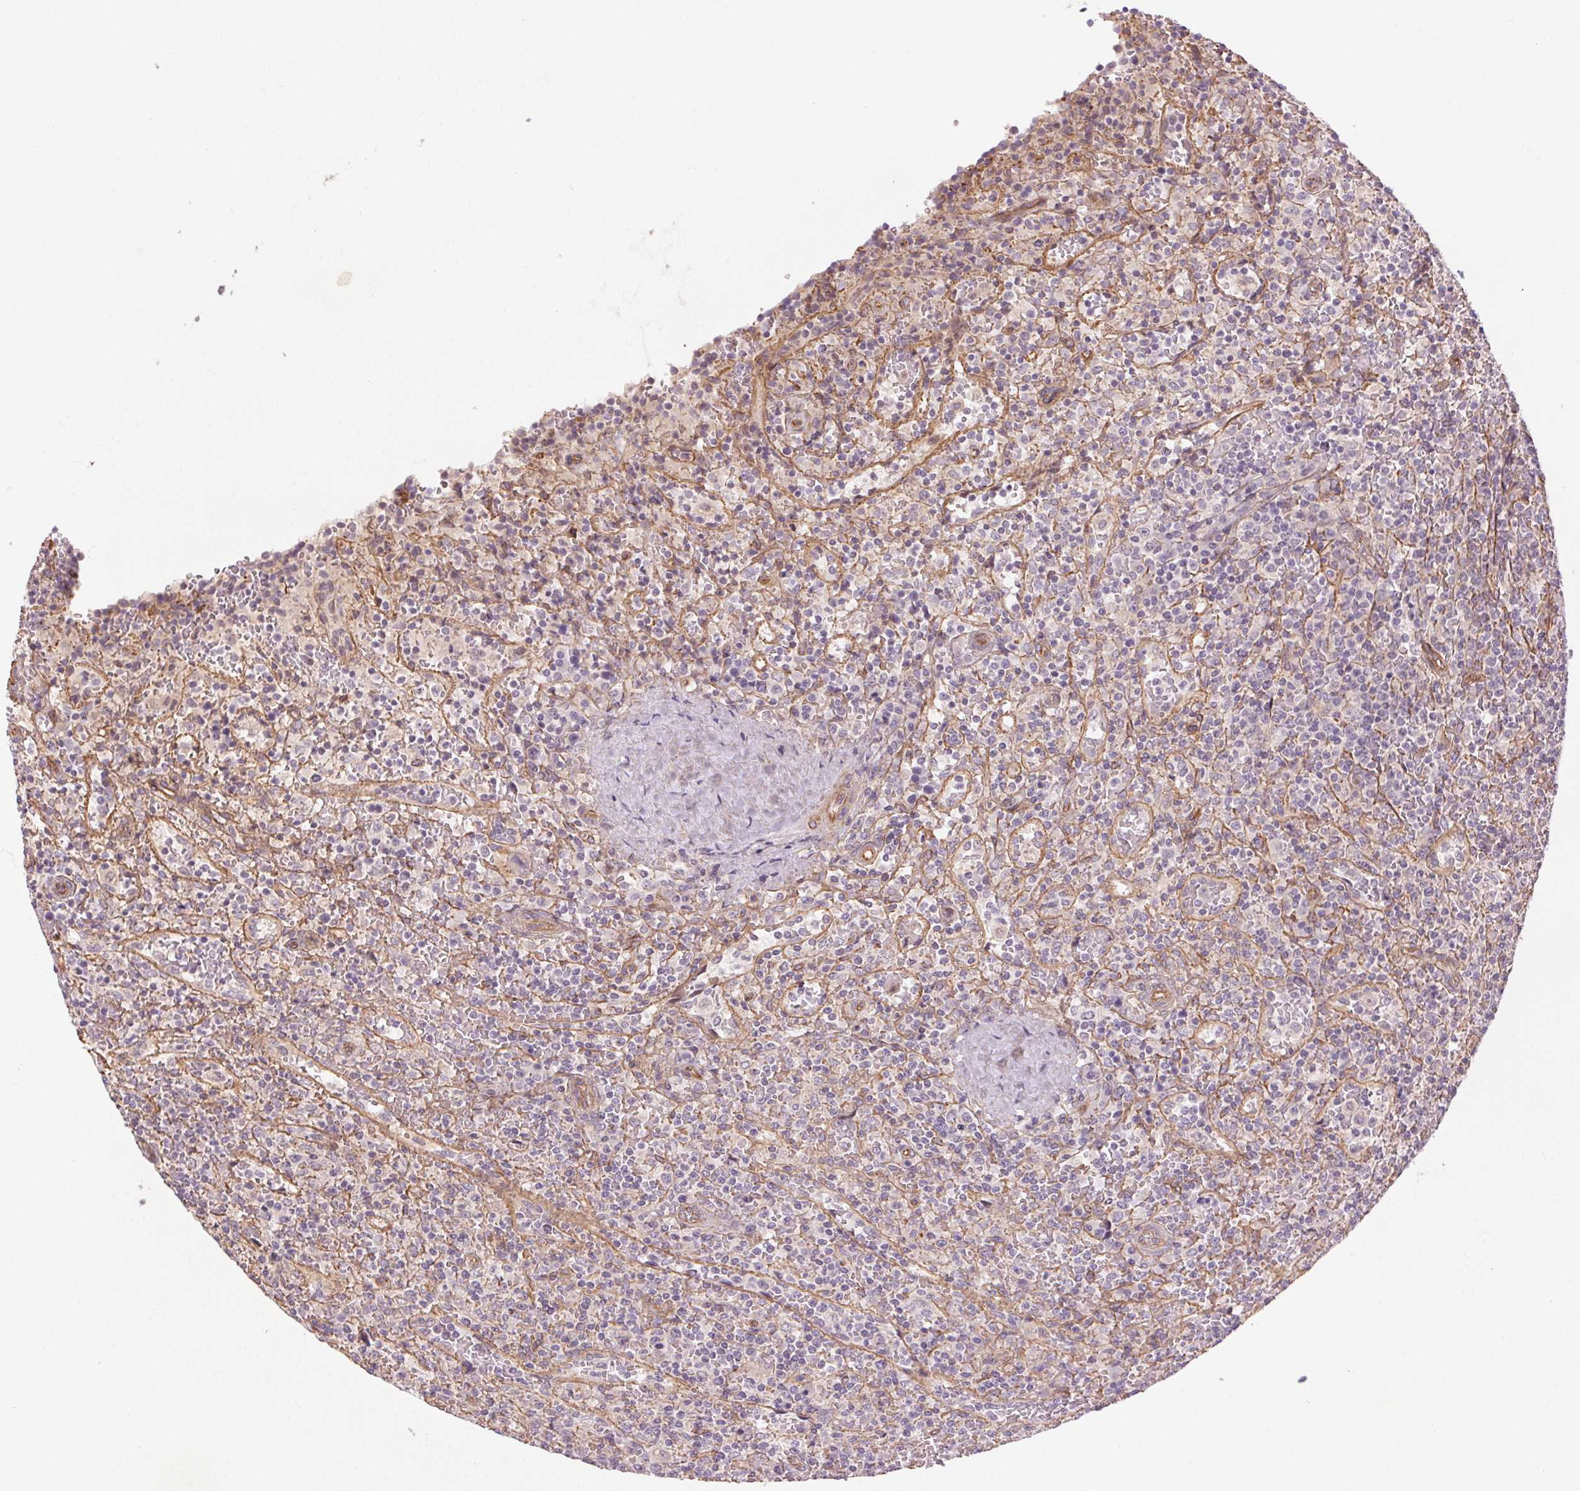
{"staining": {"intensity": "negative", "quantity": "none", "location": "none"}, "tissue": "lymphoma", "cell_type": "Tumor cells", "image_type": "cancer", "snomed": [{"axis": "morphology", "description": "Malignant lymphoma, non-Hodgkin's type, Low grade"}, {"axis": "topography", "description": "Spleen"}], "caption": "Immunohistochemical staining of human lymphoma displays no significant staining in tumor cells.", "gene": "CCSER1", "patient": {"sex": "male", "age": 62}}